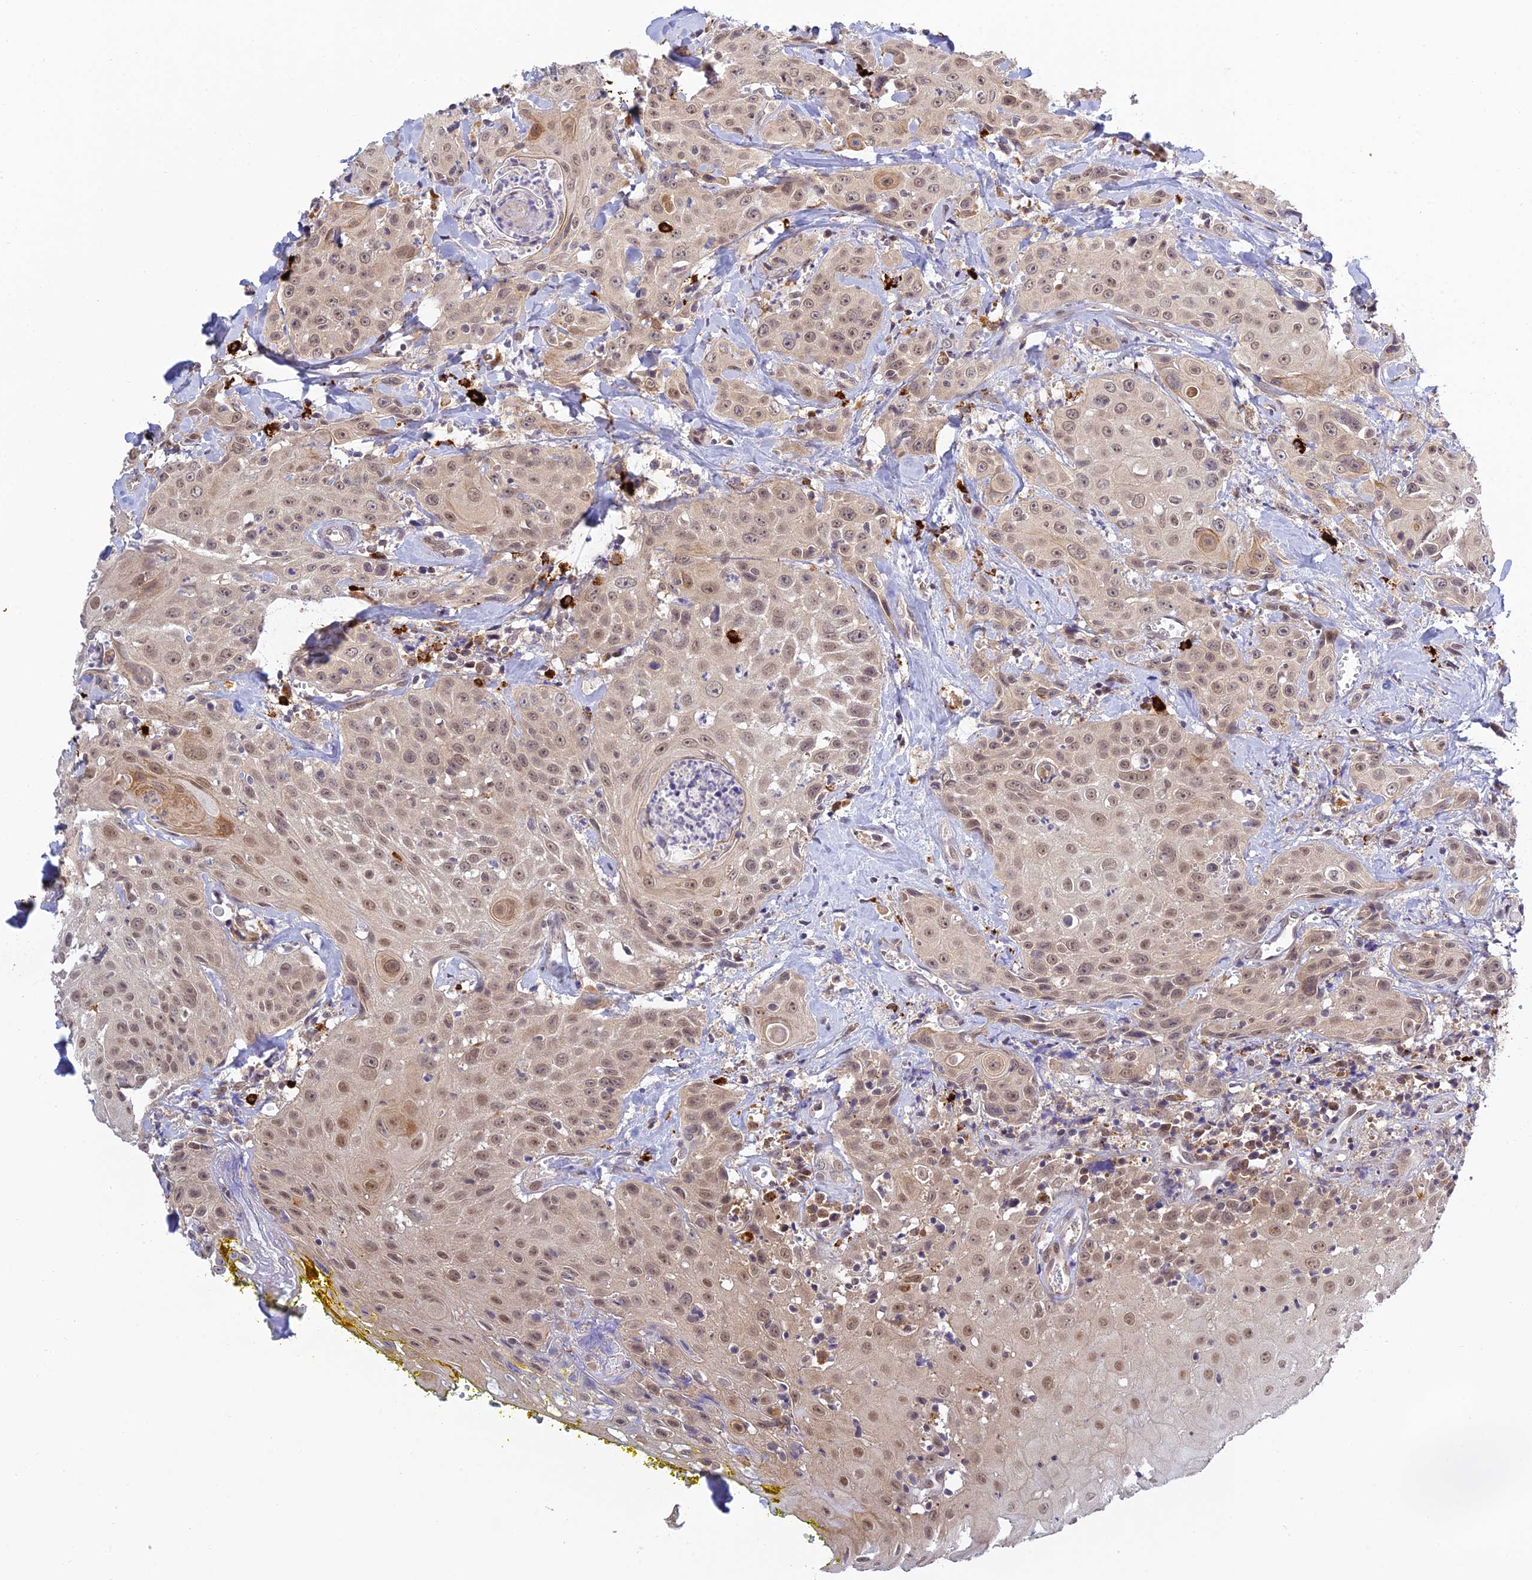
{"staining": {"intensity": "weak", "quantity": ">75%", "location": "cytoplasmic/membranous,nuclear"}, "tissue": "head and neck cancer", "cell_type": "Tumor cells", "image_type": "cancer", "snomed": [{"axis": "morphology", "description": "Squamous cell carcinoma, NOS"}, {"axis": "topography", "description": "Oral tissue"}, {"axis": "topography", "description": "Head-Neck"}], "caption": "Immunohistochemical staining of human head and neck squamous cell carcinoma reveals low levels of weak cytoplasmic/membranous and nuclear expression in approximately >75% of tumor cells. The protein of interest is shown in brown color, while the nuclei are stained blue.", "gene": "SKIC8", "patient": {"sex": "female", "age": 82}}